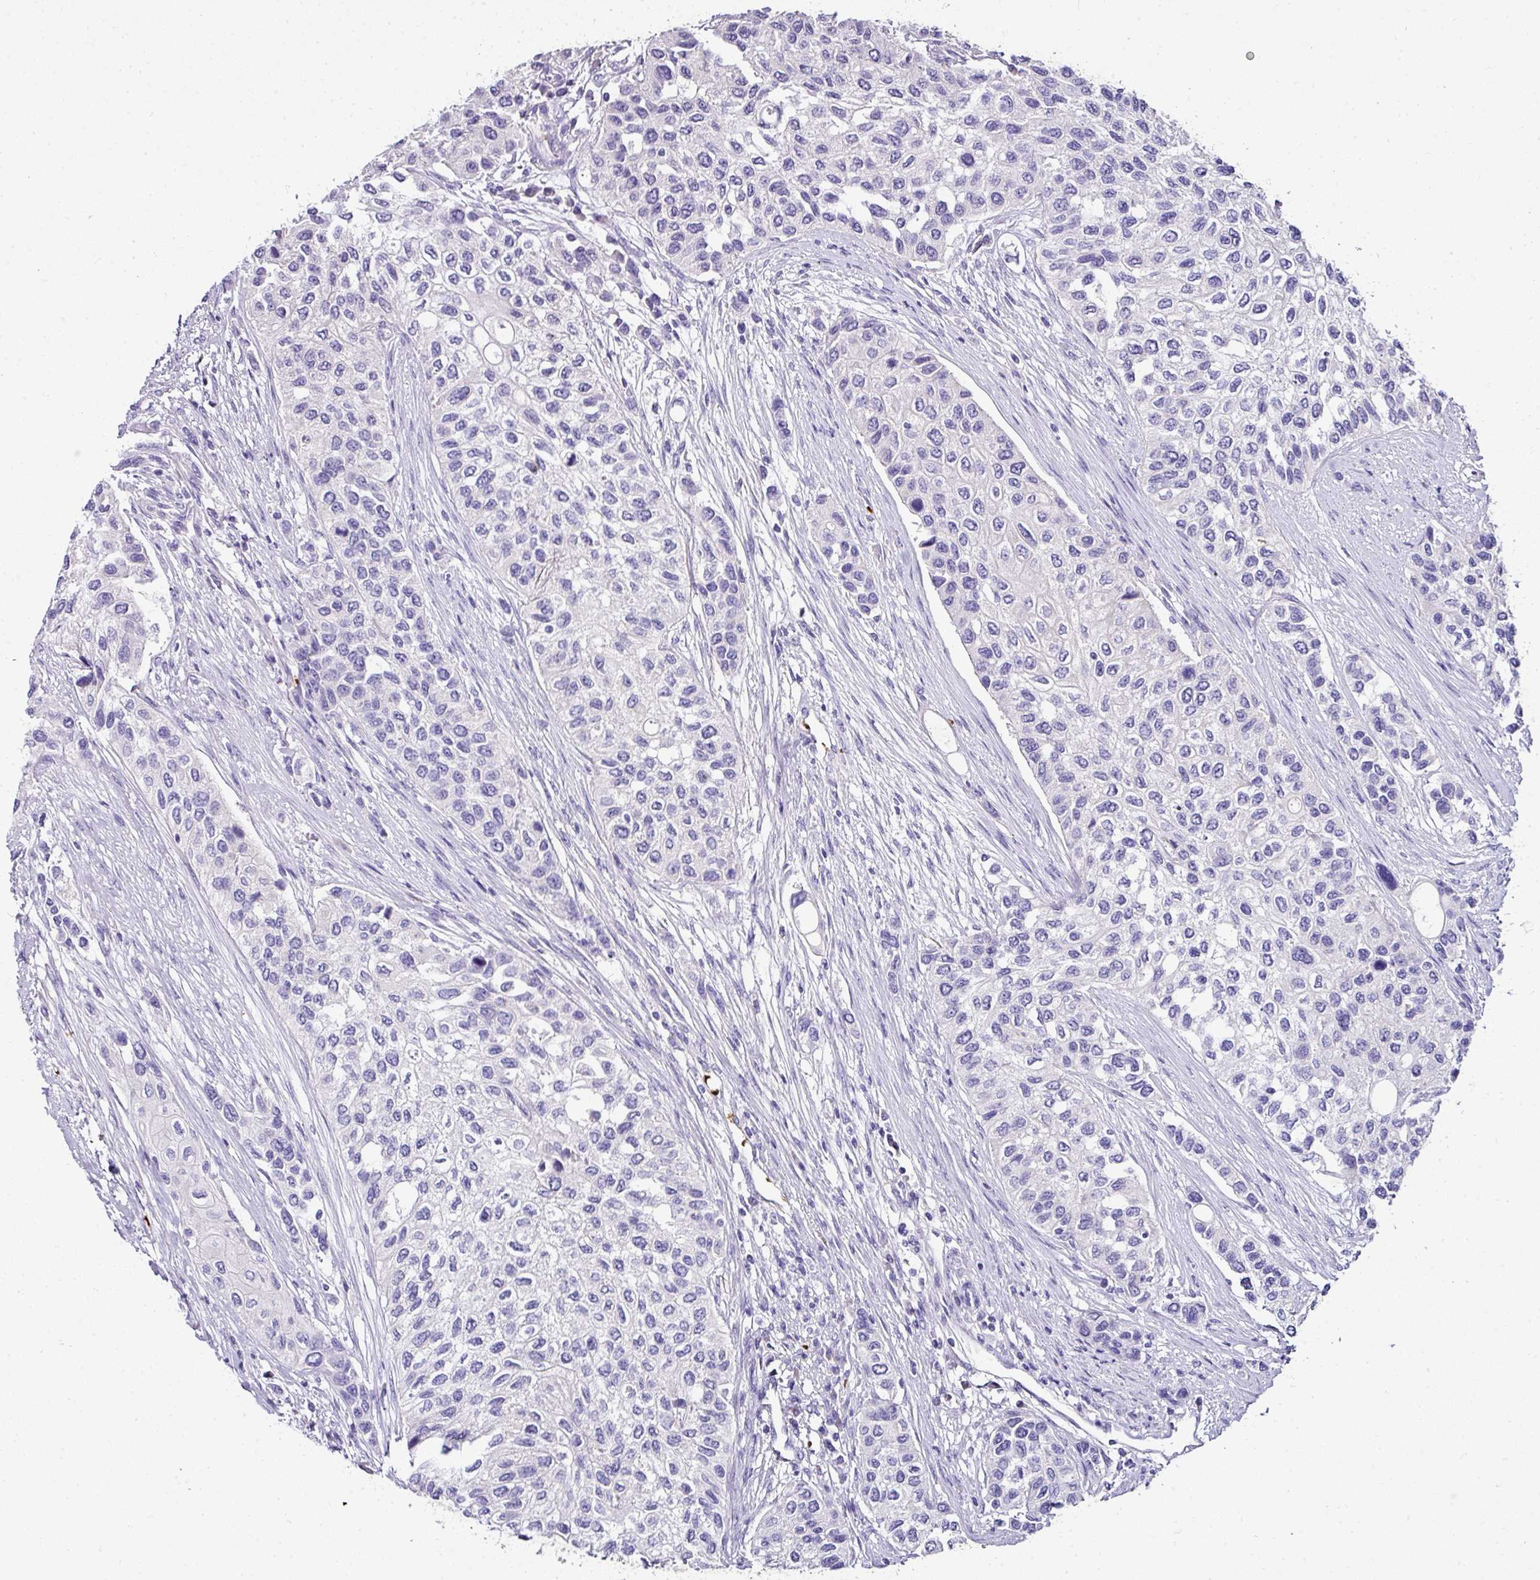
{"staining": {"intensity": "negative", "quantity": "none", "location": "none"}, "tissue": "urothelial cancer", "cell_type": "Tumor cells", "image_type": "cancer", "snomed": [{"axis": "morphology", "description": "Normal tissue, NOS"}, {"axis": "morphology", "description": "Urothelial carcinoma, High grade"}, {"axis": "topography", "description": "Vascular tissue"}, {"axis": "topography", "description": "Urinary bladder"}], "caption": "A high-resolution micrograph shows IHC staining of urothelial cancer, which shows no significant positivity in tumor cells.", "gene": "NAPSA", "patient": {"sex": "female", "age": 56}}